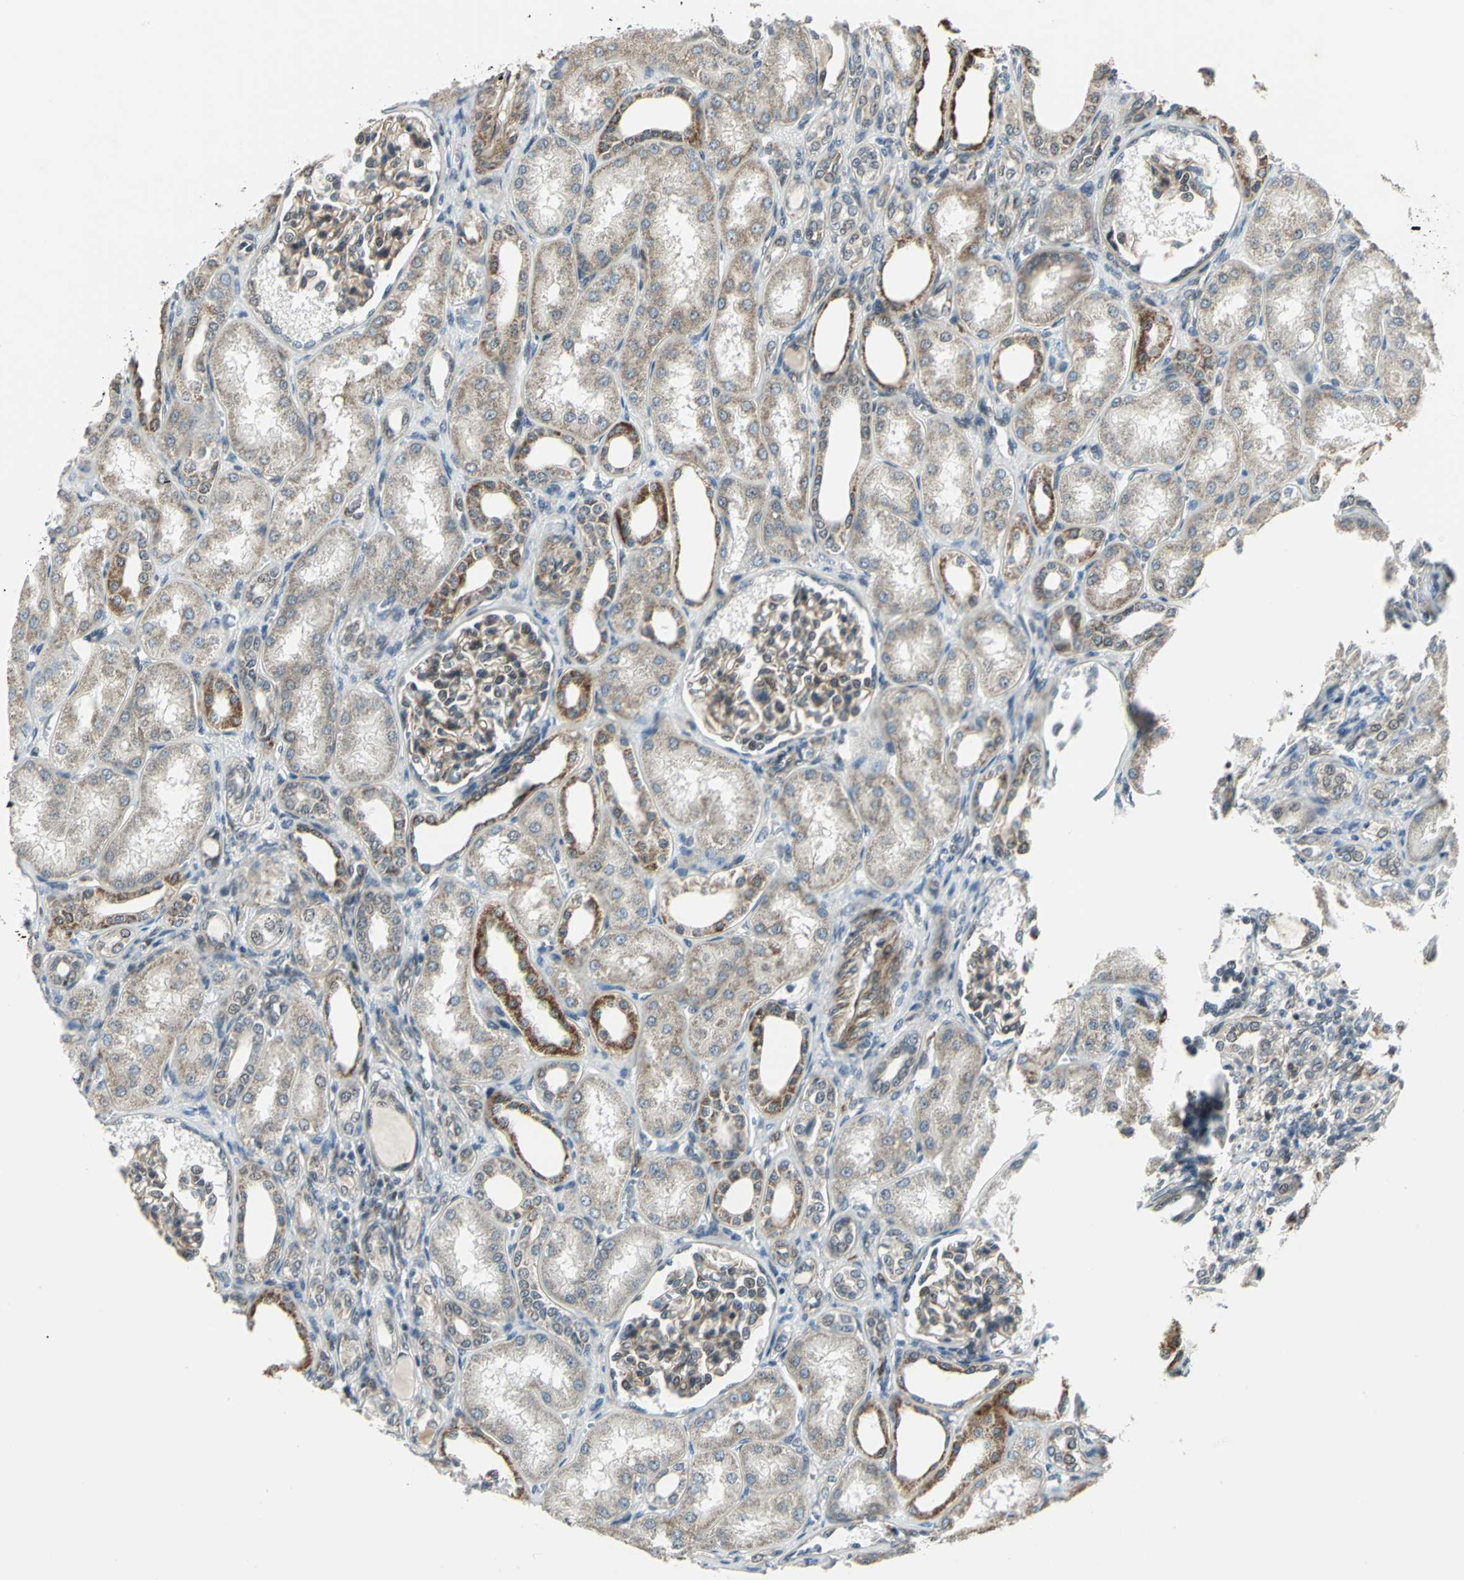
{"staining": {"intensity": "moderate", "quantity": "25%-75%", "location": "cytoplasmic/membranous"}, "tissue": "kidney", "cell_type": "Cells in glomeruli", "image_type": "normal", "snomed": [{"axis": "morphology", "description": "Normal tissue, NOS"}, {"axis": "topography", "description": "Kidney"}], "caption": "Brown immunohistochemical staining in normal human kidney displays moderate cytoplasmic/membranous positivity in approximately 25%-75% of cells in glomeruli.", "gene": "PLAGL2", "patient": {"sex": "male", "age": 7}}